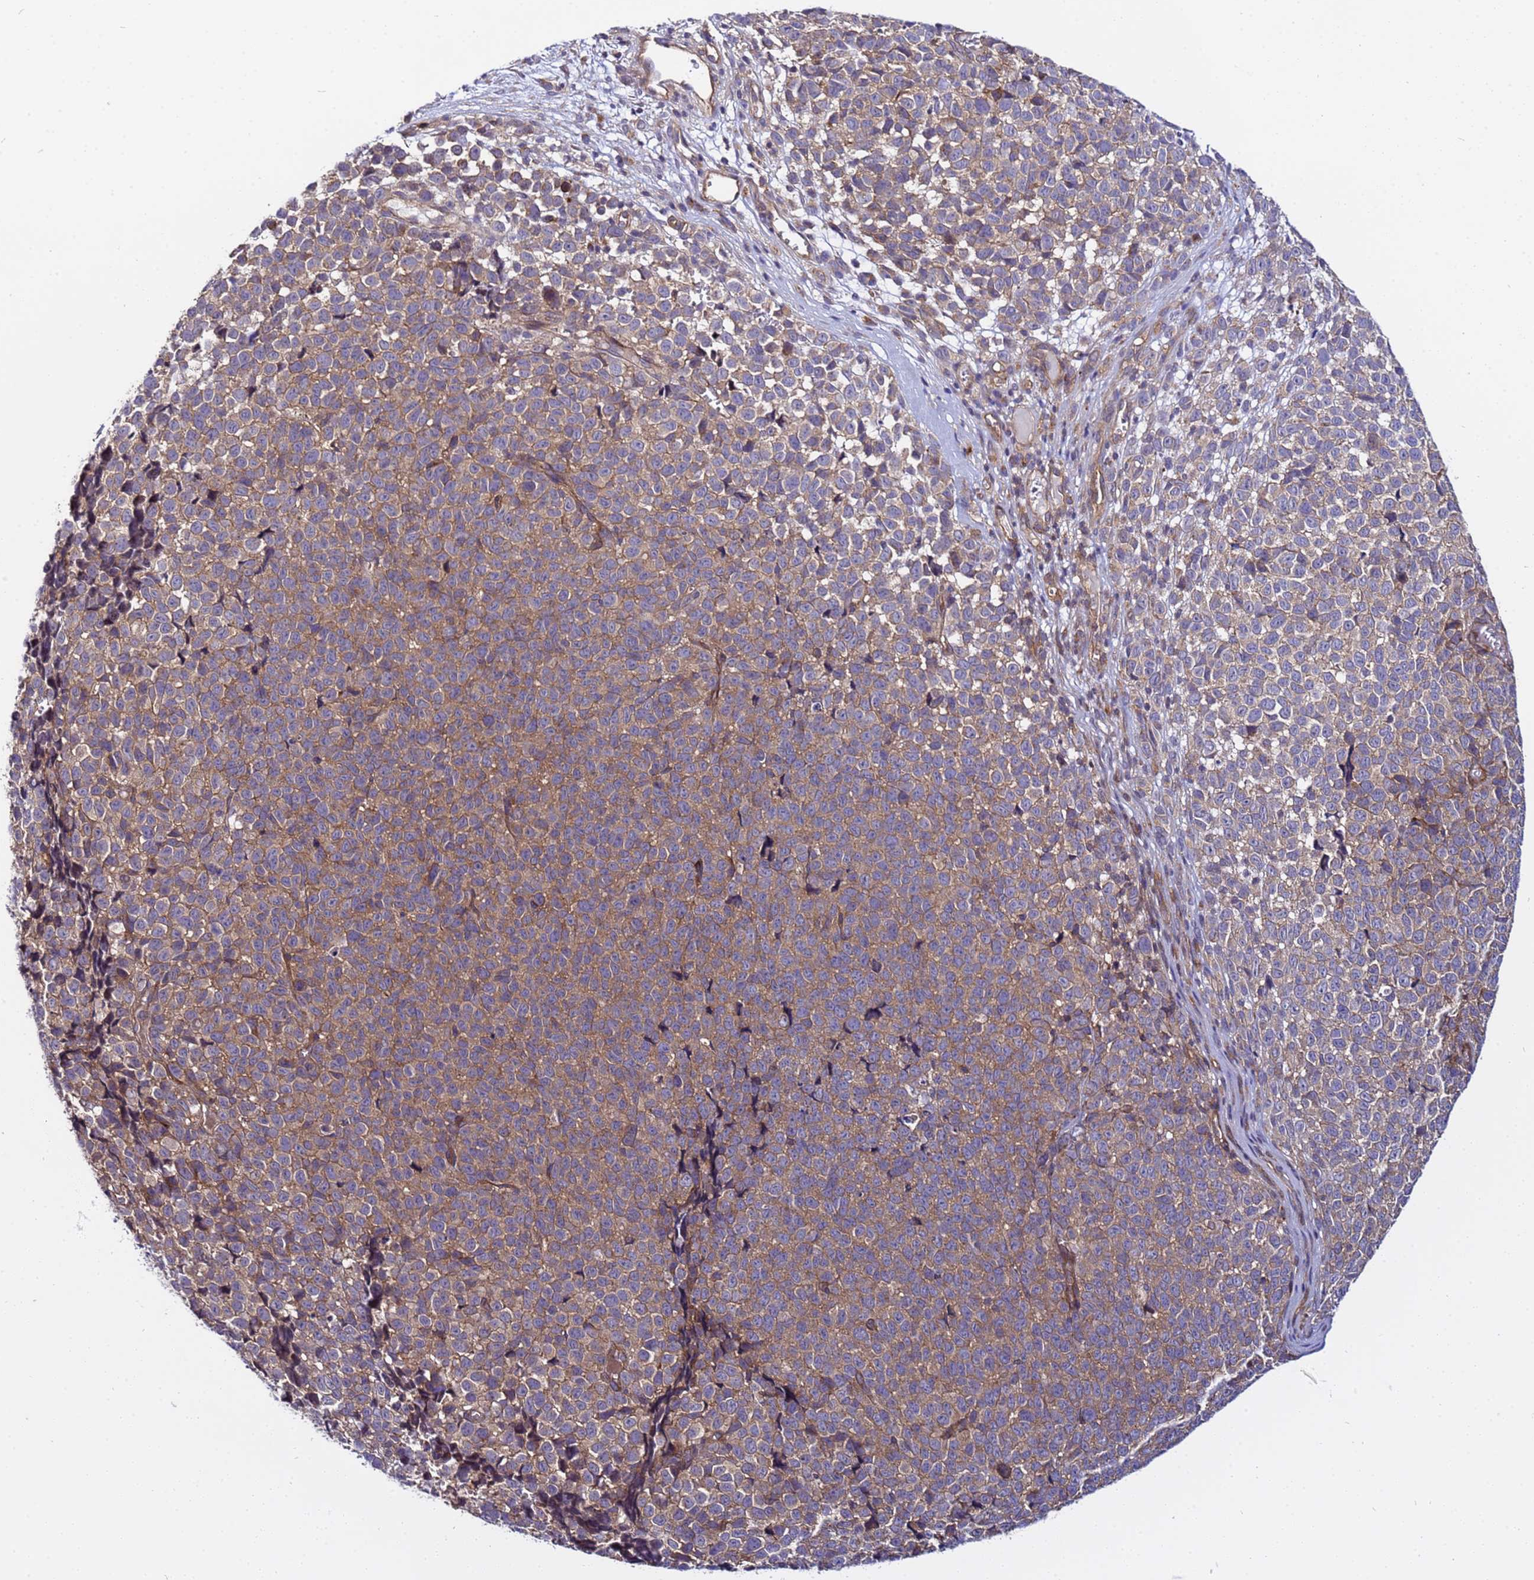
{"staining": {"intensity": "moderate", "quantity": "25%-75%", "location": "cytoplasmic/membranous"}, "tissue": "melanoma", "cell_type": "Tumor cells", "image_type": "cancer", "snomed": [{"axis": "morphology", "description": "Malignant melanoma, NOS"}, {"axis": "topography", "description": "Nose, NOS"}], "caption": "Human melanoma stained with a brown dye demonstrates moderate cytoplasmic/membranous positive staining in approximately 25%-75% of tumor cells.", "gene": "STK38", "patient": {"sex": "female", "age": 48}}